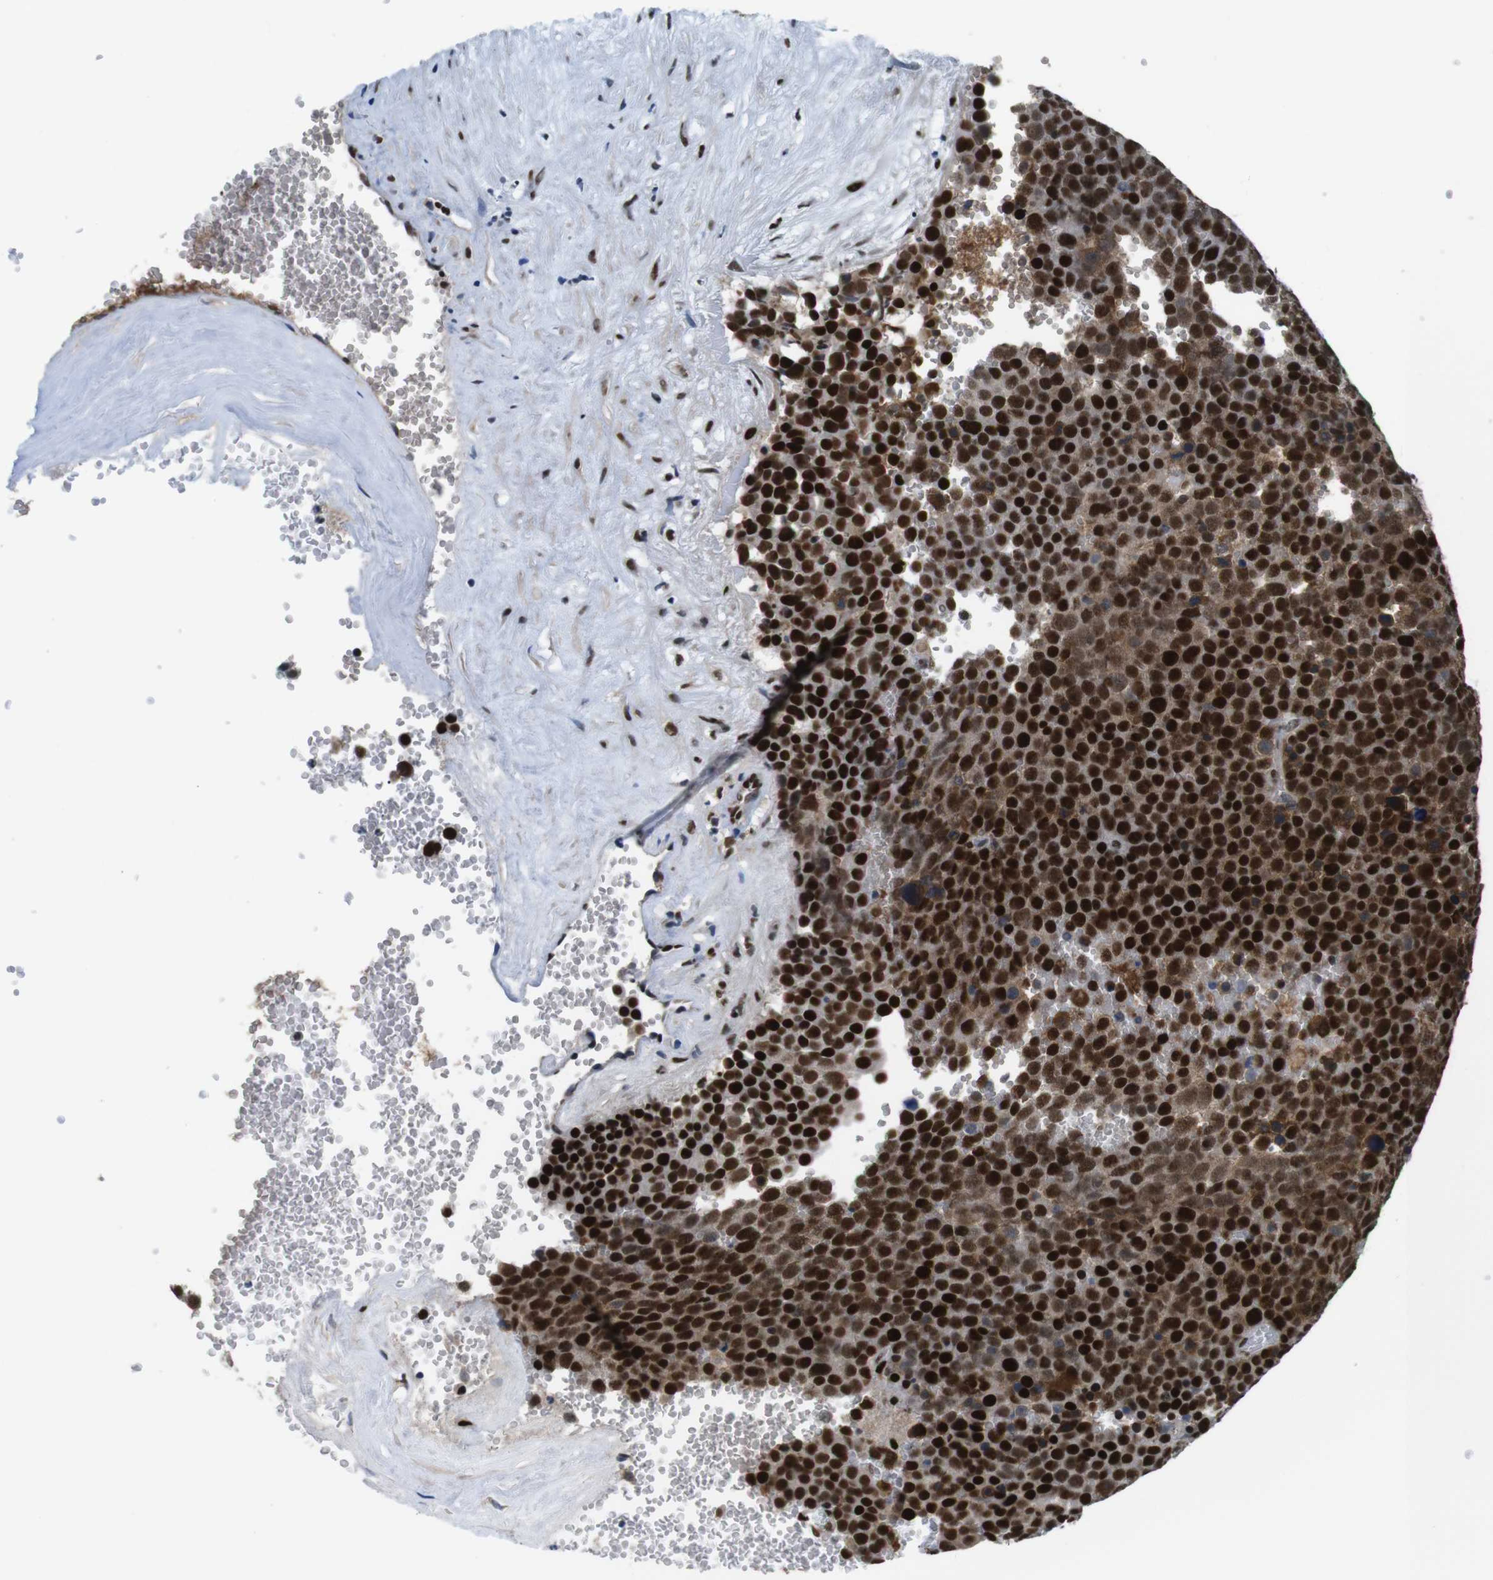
{"staining": {"intensity": "strong", "quantity": ">75%", "location": "cytoplasmic/membranous,nuclear"}, "tissue": "testis cancer", "cell_type": "Tumor cells", "image_type": "cancer", "snomed": [{"axis": "morphology", "description": "Seminoma, NOS"}, {"axis": "topography", "description": "Testis"}], "caption": "There is high levels of strong cytoplasmic/membranous and nuclear staining in tumor cells of testis cancer (seminoma), as demonstrated by immunohistochemical staining (brown color).", "gene": "PSME3", "patient": {"sex": "male", "age": 71}}